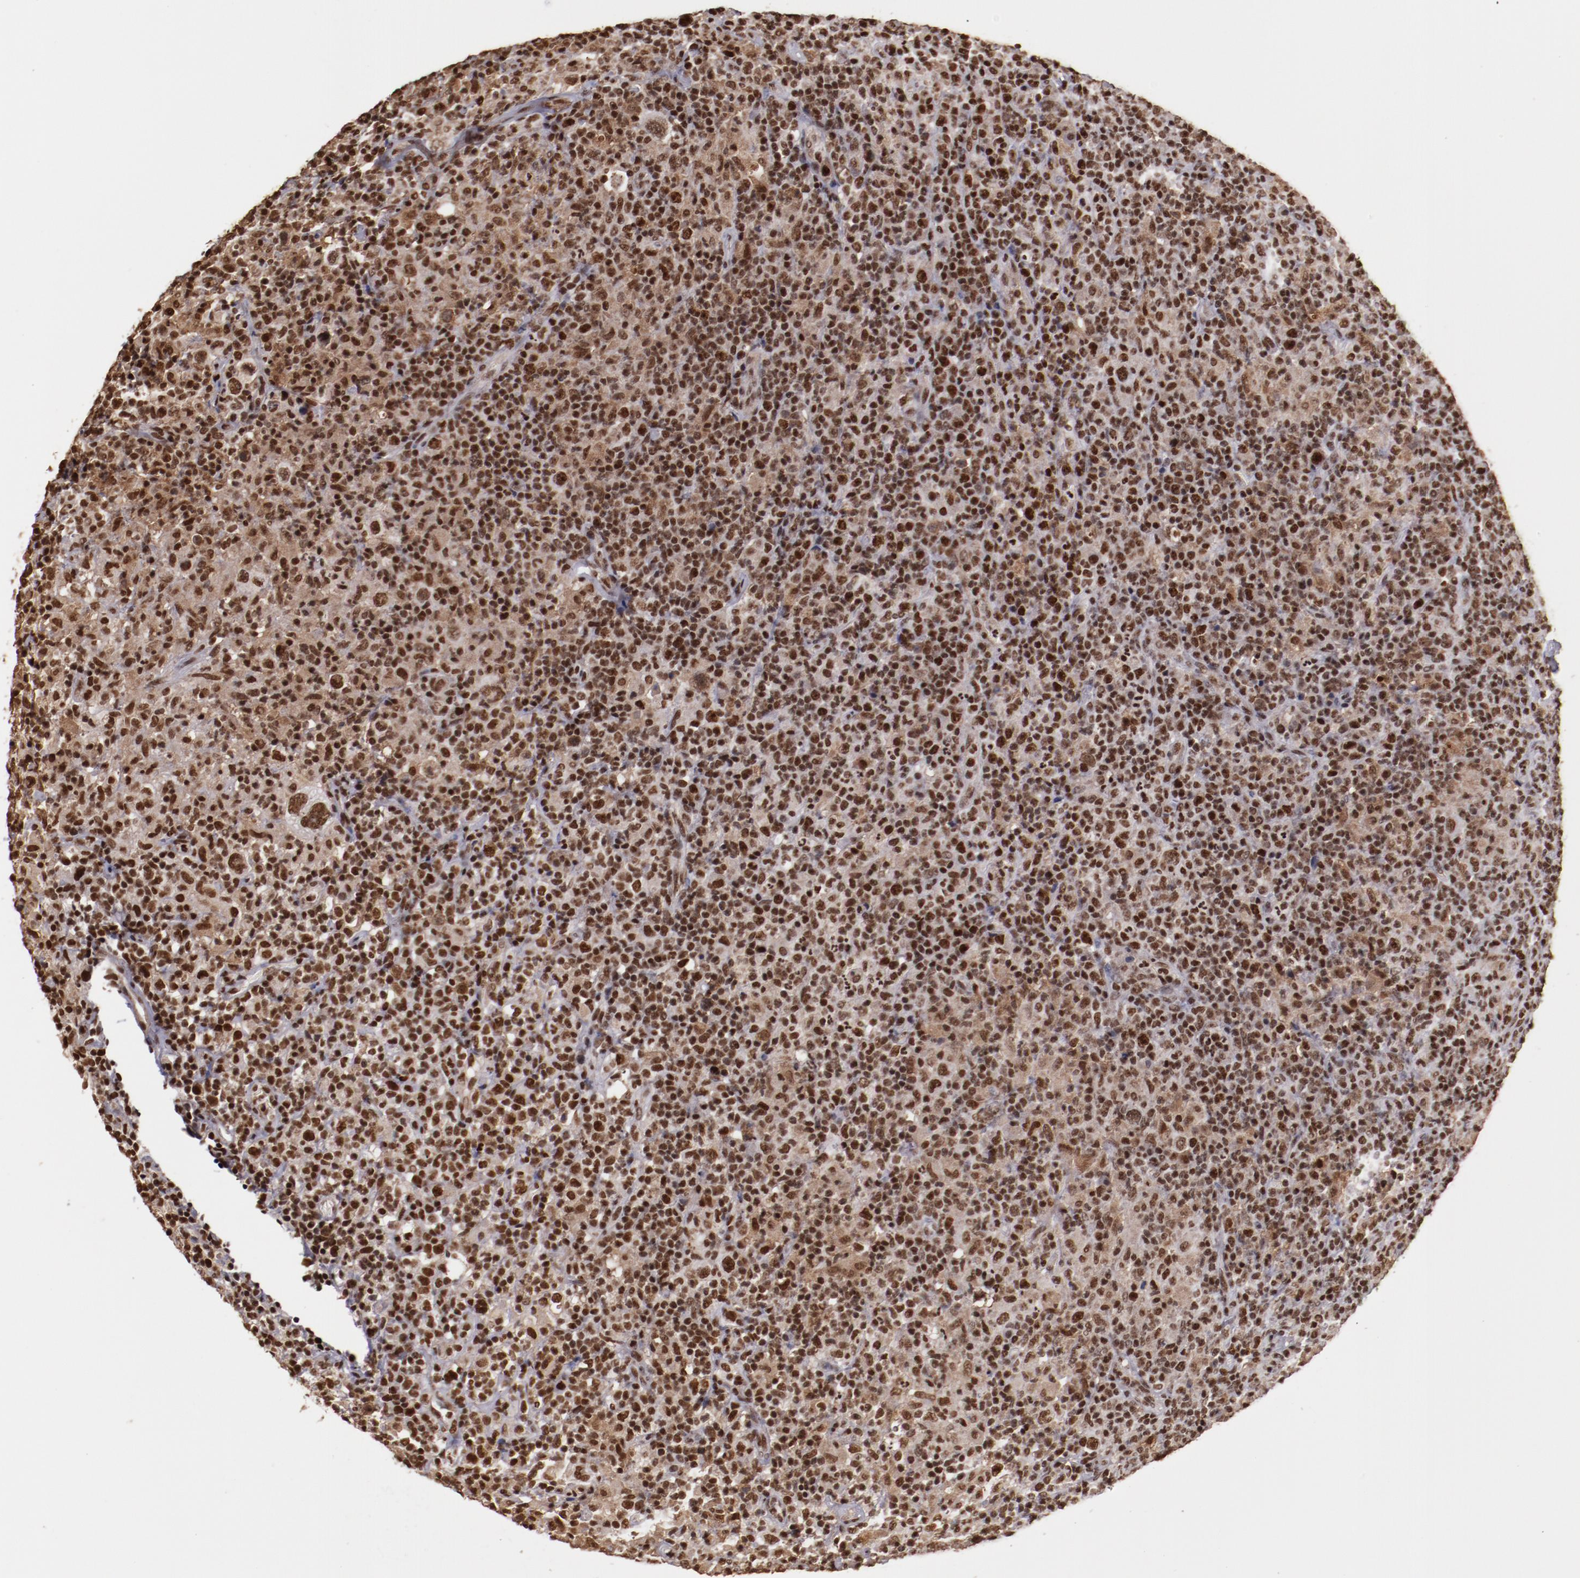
{"staining": {"intensity": "moderate", "quantity": ">75%", "location": "nuclear"}, "tissue": "lymphoma", "cell_type": "Tumor cells", "image_type": "cancer", "snomed": [{"axis": "morphology", "description": "Hodgkin's disease, NOS"}, {"axis": "topography", "description": "Lymph node"}], "caption": "The micrograph demonstrates staining of lymphoma, revealing moderate nuclear protein positivity (brown color) within tumor cells.", "gene": "STAG2", "patient": {"sex": "male", "age": 65}}